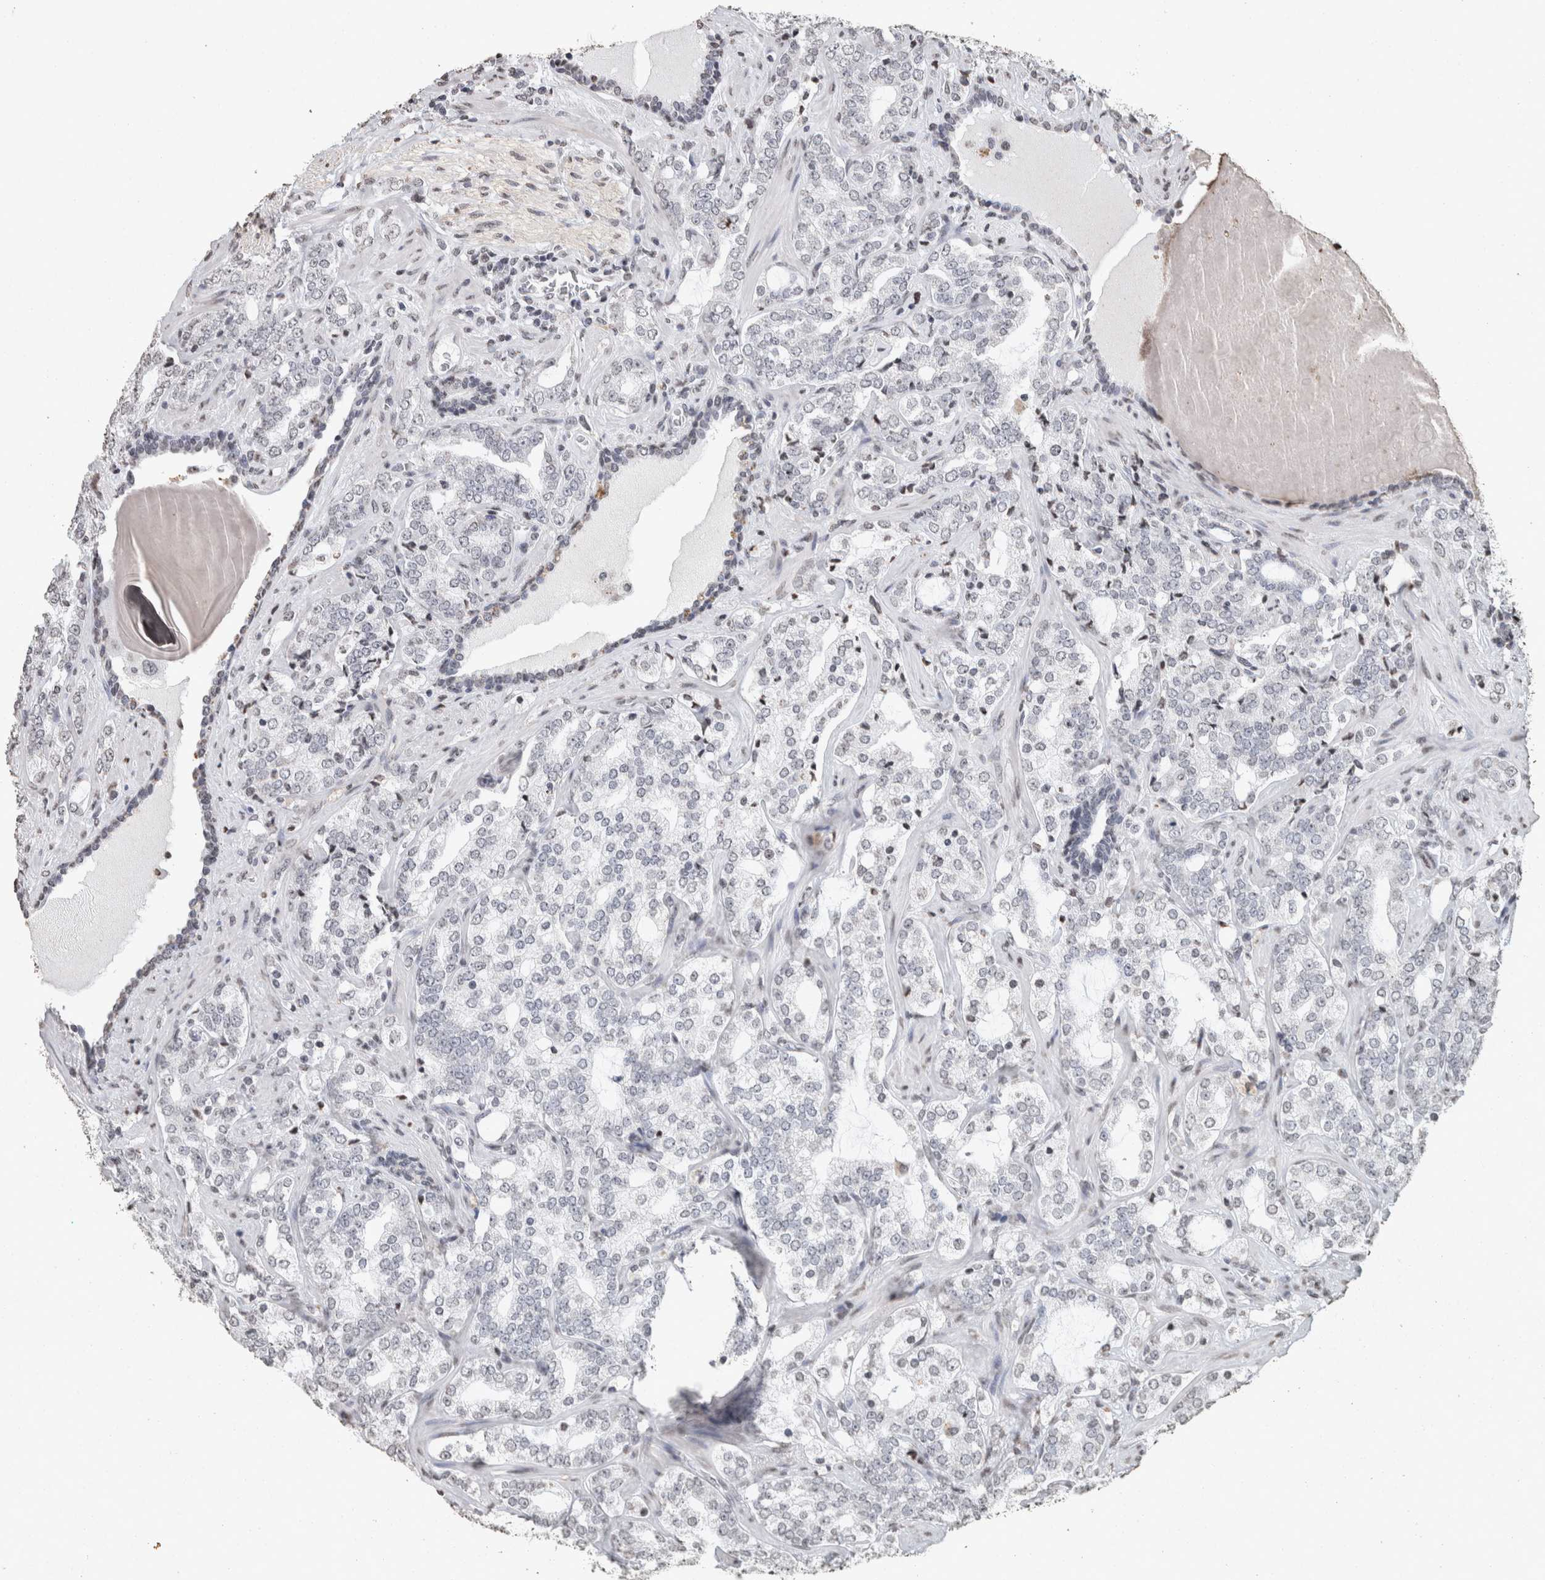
{"staining": {"intensity": "negative", "quantity": "none", "location": "none"}, "tissue": "prostate cancer", "cell_type": "Tumor cells", "image_type": "cancer", "snomed": [{"axis": "morphology", "description": "Adenocarcinoma, High grade"}, {"axis": "topography", "description": "Prostate"}], "caption": "Tumor cells show no significant protein staining in prostate cancer.", "gene": "CNTN1", "patient": {"sex": "male", "age": 64}}